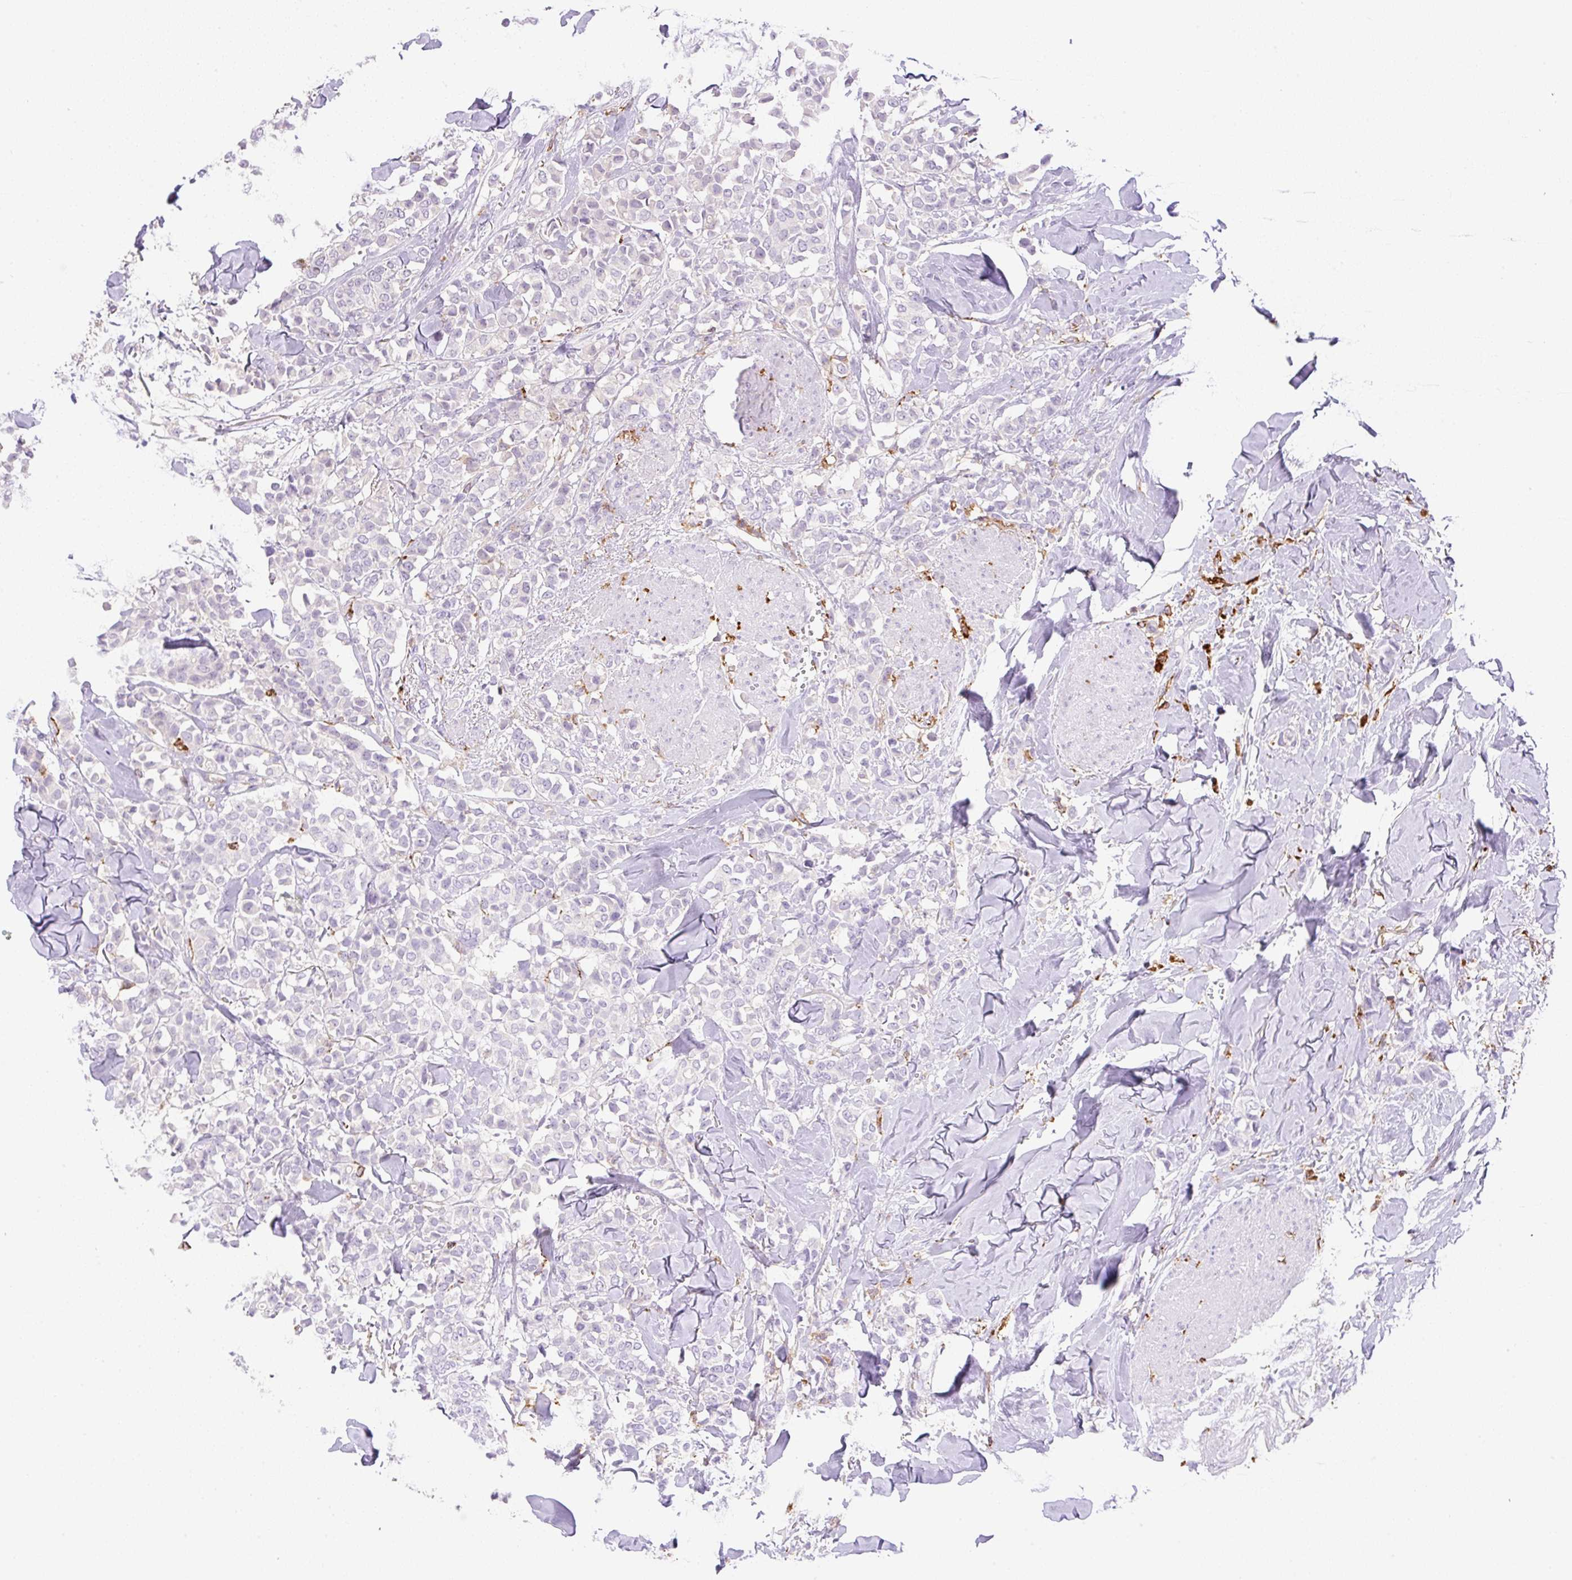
{"staining": {"intensity": "negative", "quantity": "none", "location": "none"}, "tissue": "breast cancer", "cell_type": "Tumor cells", "image_type": "cancer", "snomed": [{"axis": "morphology", "description": "Lobular carcinoma"}, {"axis": "topography", "description": "Breast"}], "caption": "Tumor cells show no significant expression in breast cancer.", "gene": "TDRD15", "patient": {"sex": "female", "age": 91}}